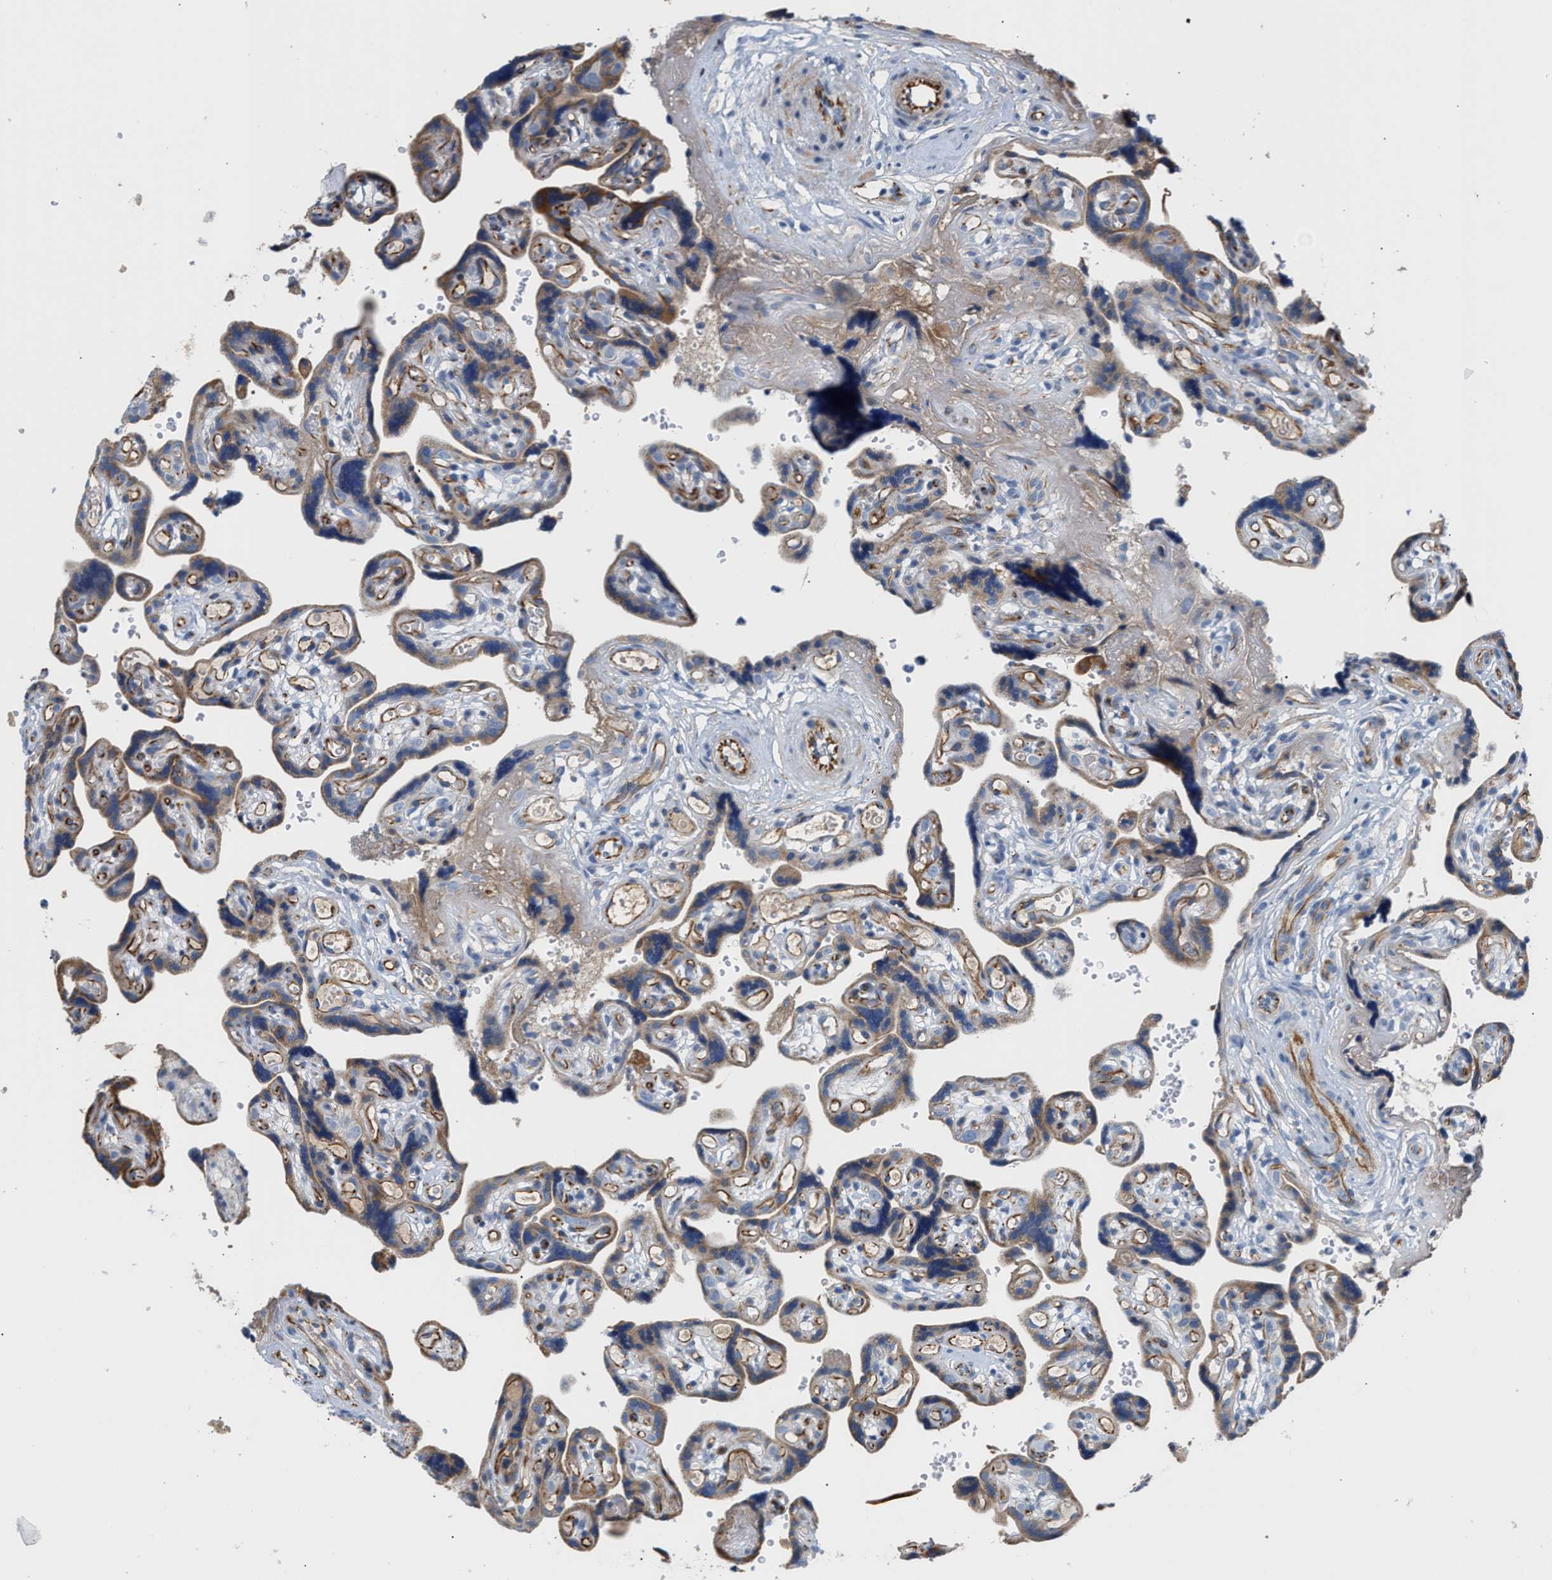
{"staining": {"intensity": "moderate", "quantity": "<25%", "location": "cytoplasmic/membranous"}, "tissue": "placenta", "cell_type": "Decidual cells", "image_type": "normal", "snomed": [{"axis": "morphology", "description": "Normal tissue, NOS"}, {"axis": "topography", "description": "Placenta"}], "caption": "Immunohistochemical staining of benign human placenta shows low levels of moderate cytoplasmic/membranous expression in about <25% of decidual cells. The protein of interest is stained brown, and the nuclei are stained in blue (DAB IHC with brightfield microscopy, high magnification).", "gene": "TFPI", "patient": {"sex": "female", "age": 30}}